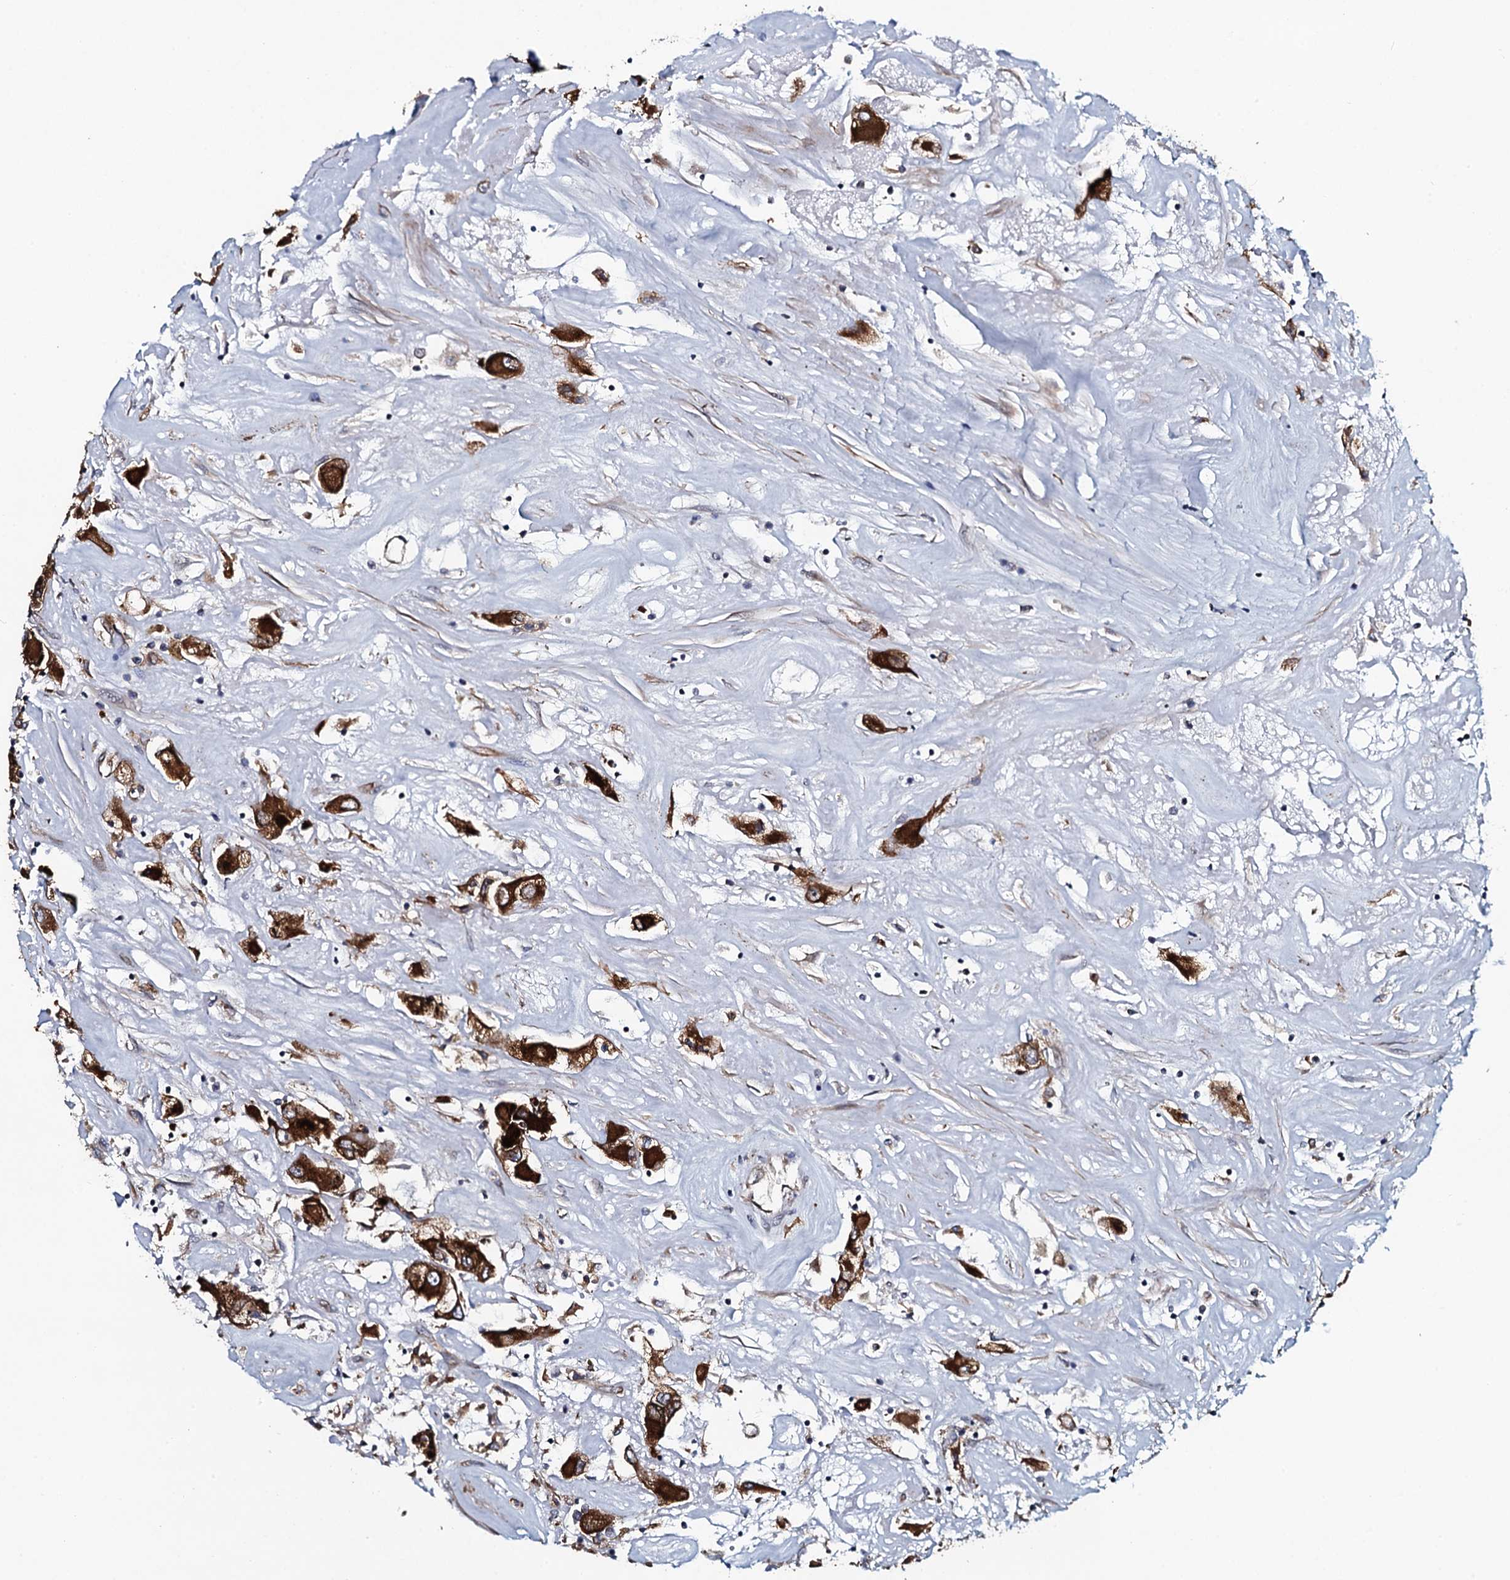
{"staining": {"intensity": "strong", "quantity": "25%-75%", "location": "cytoplasmic/membranous"}, "tissue": "renal cancer", "cell_type": "Tumor cells", "image_type": "cancer", "snomed": [{"axis": "morphology", "description": "Adenocarcinoma, NOS"}, {"axis": "topography", "description": "Kidney"}], "caption": "An image of human renal adenocarcinoma stained for a protein demonstrates strong cytoplasmic/membranous brown staining in tumor cells. (Stains: DAB (3,3'-diaminobenzidine) in brown, nuclei in blue, Microscopy: brightfield microscopy at high magnification).", "gene": "TMEM151A", "patient": {"sex": "female", "age": 52}}